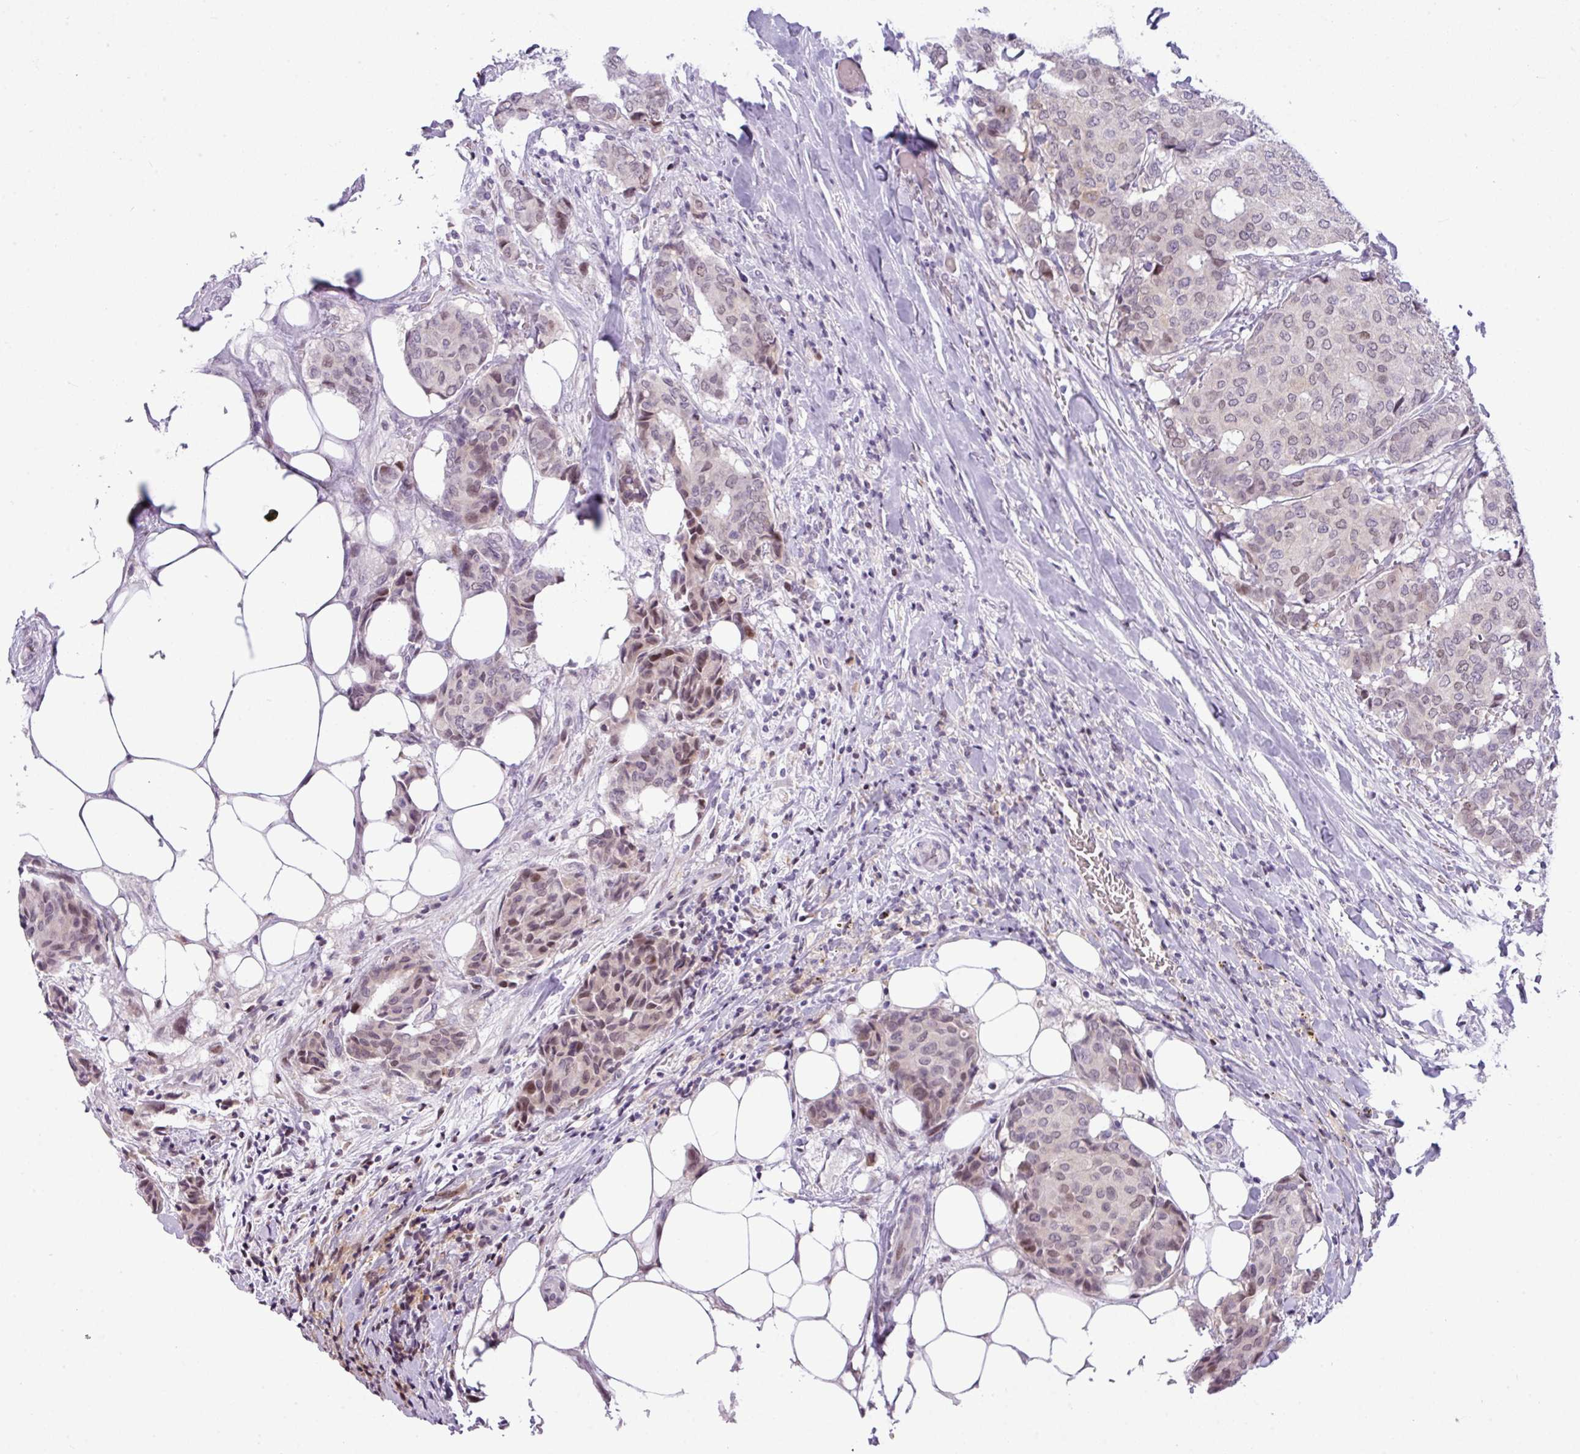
{"staining": {"intensity": "weak", "quantity": "<25%", "location": "nuclear"}, "tissue": "breast cancer", "cell_type": "Tumor cells", "image_type": "cancer", "snomed": [{"axis": "morphology", "description": "Duct carcinoma"}, {"axis": "topography", "description": "Breast"}], "caption": "Immunohistochemical staining of human breast cancer shows no significant positivity in tumor cells.", "gene": "SLC66A2", "patient": {"sex": "female", "age": 75}}